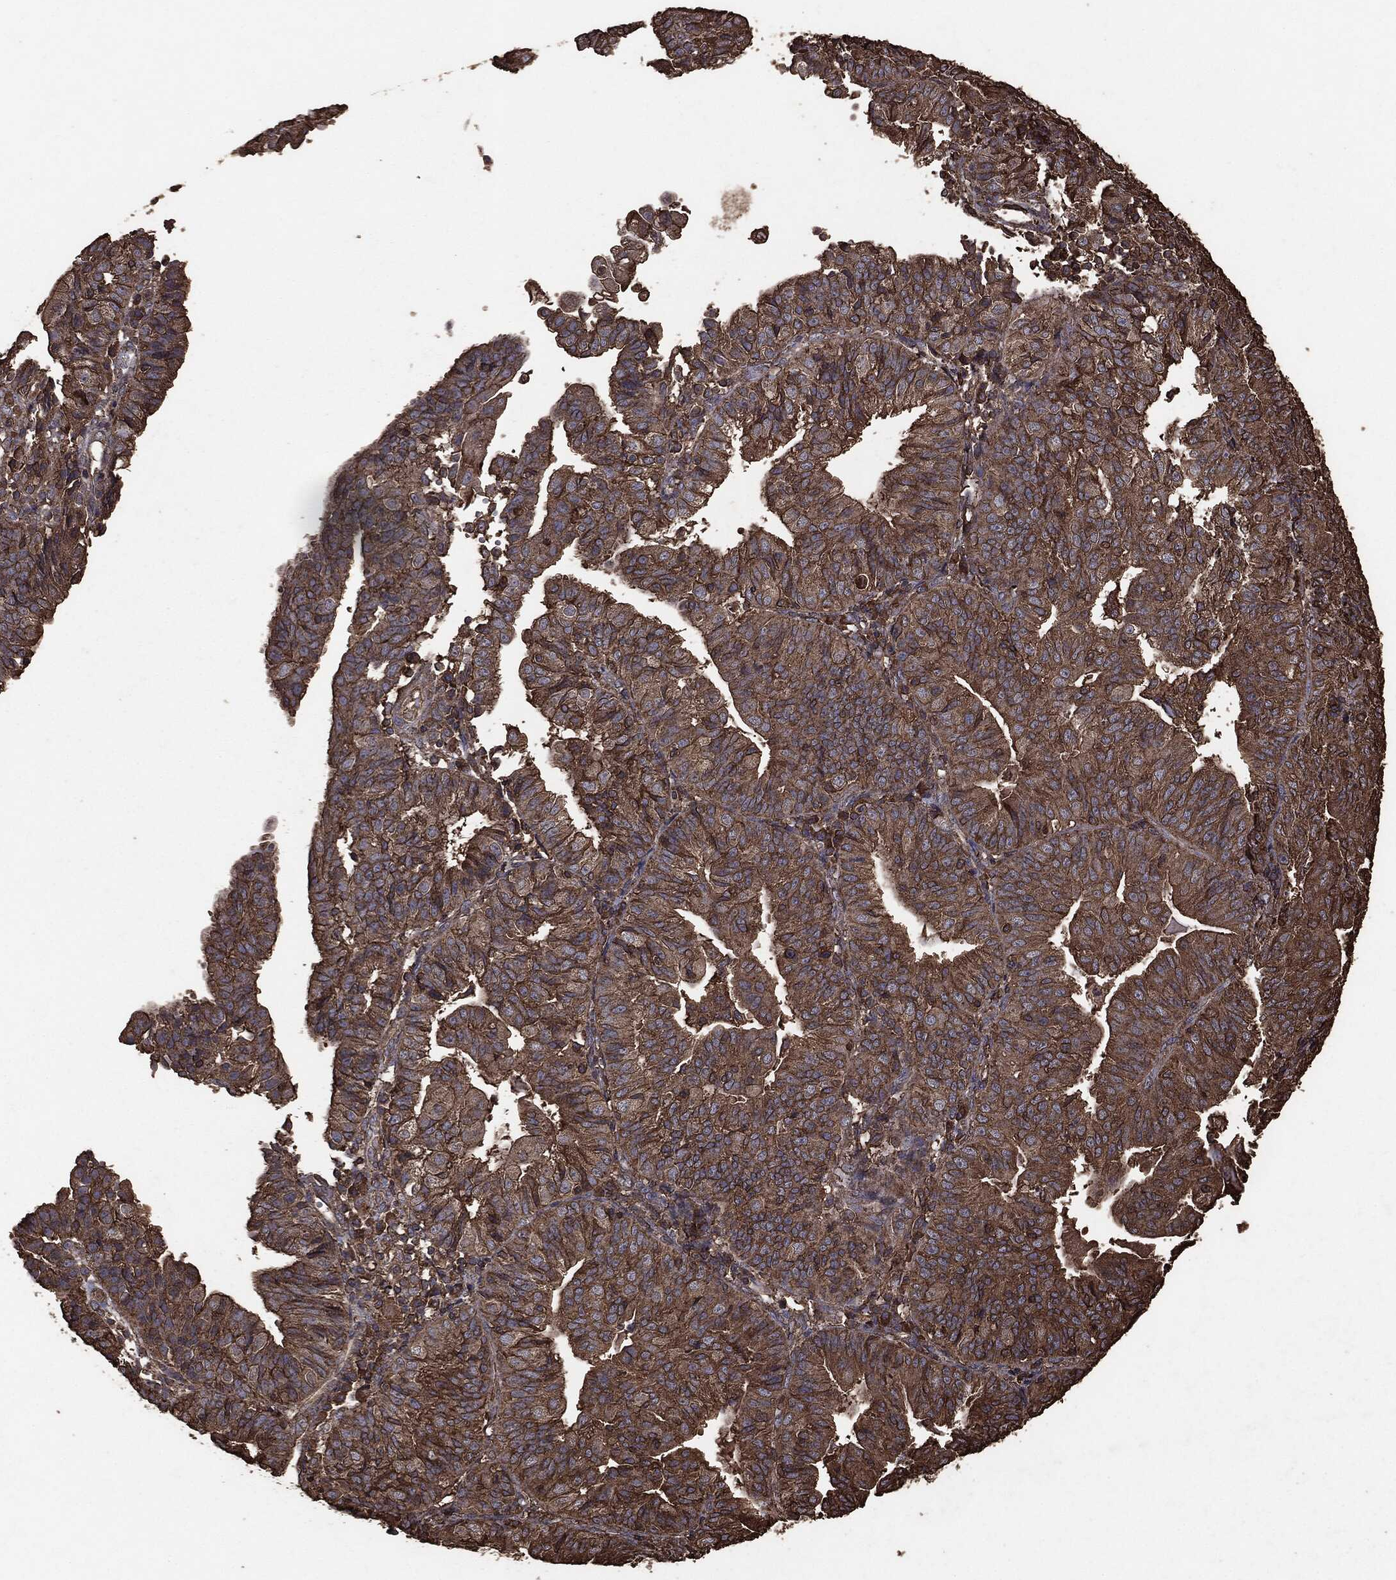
{"staining": {"intensity": "moderate", "quantity": ">75%", "location": "cytoplasmic/membranous"}, "tissue": "endometrial cancer", "cell_type": "Tumor cells", "image_type": "cancer", "snomed": [{"axis": "morphology", "description": "Adenocarcinoma, NOS"}, {"axis": "topography", "description": "Endometrium"}], "caption": "Endometrial cancer (adenocarcinoma) tissue reveals moderate cytoplasmic/membranous positivity in approximately >75% of tumor cells, visualized by immunohistochemistry.", "gene": "MTOR", "patient": {"sex": "female", "age": 56}}